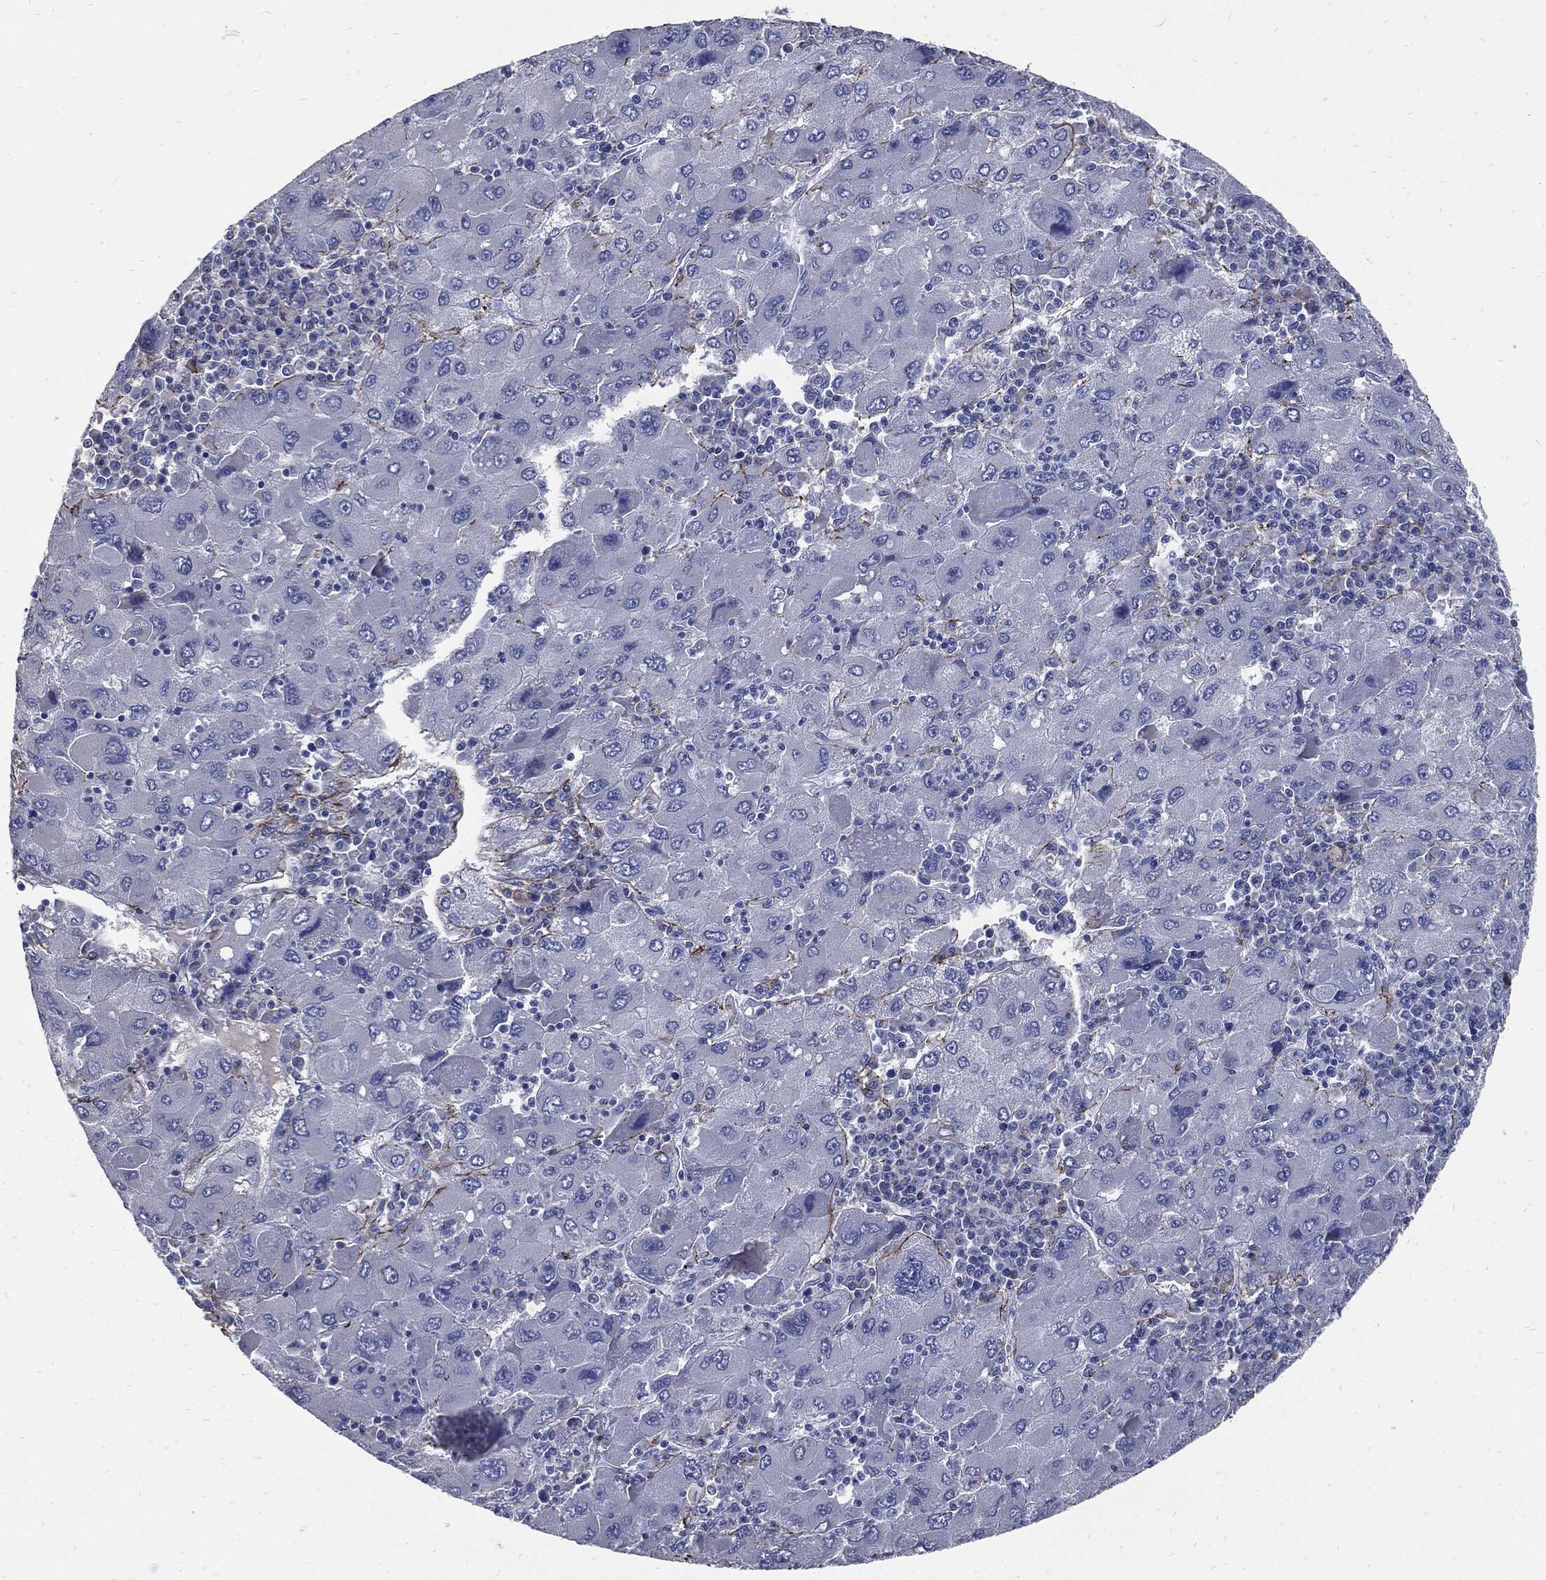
{"staining": {"intensity": "negative", "quantity": "none", "location": "none"}, "tissue": "liver cancer", "cell_type": "Tumor cells", "image_type": "cancer", "snomed": [{"axis": "morphology", "description": "Carcinoma, Hepatocellular, NOS"}, {"axis": "topography", "description": "Liver"}], "caption": "Tumor cells show no significant protein staining in hepatocellular carcinoma (liver). (Brightfield microscopy of DAB (3,3'-diaminobenzidine) IHC at high magnification).", "gene": "FBN1", "patient": {"sex": "male", "age": 75}}